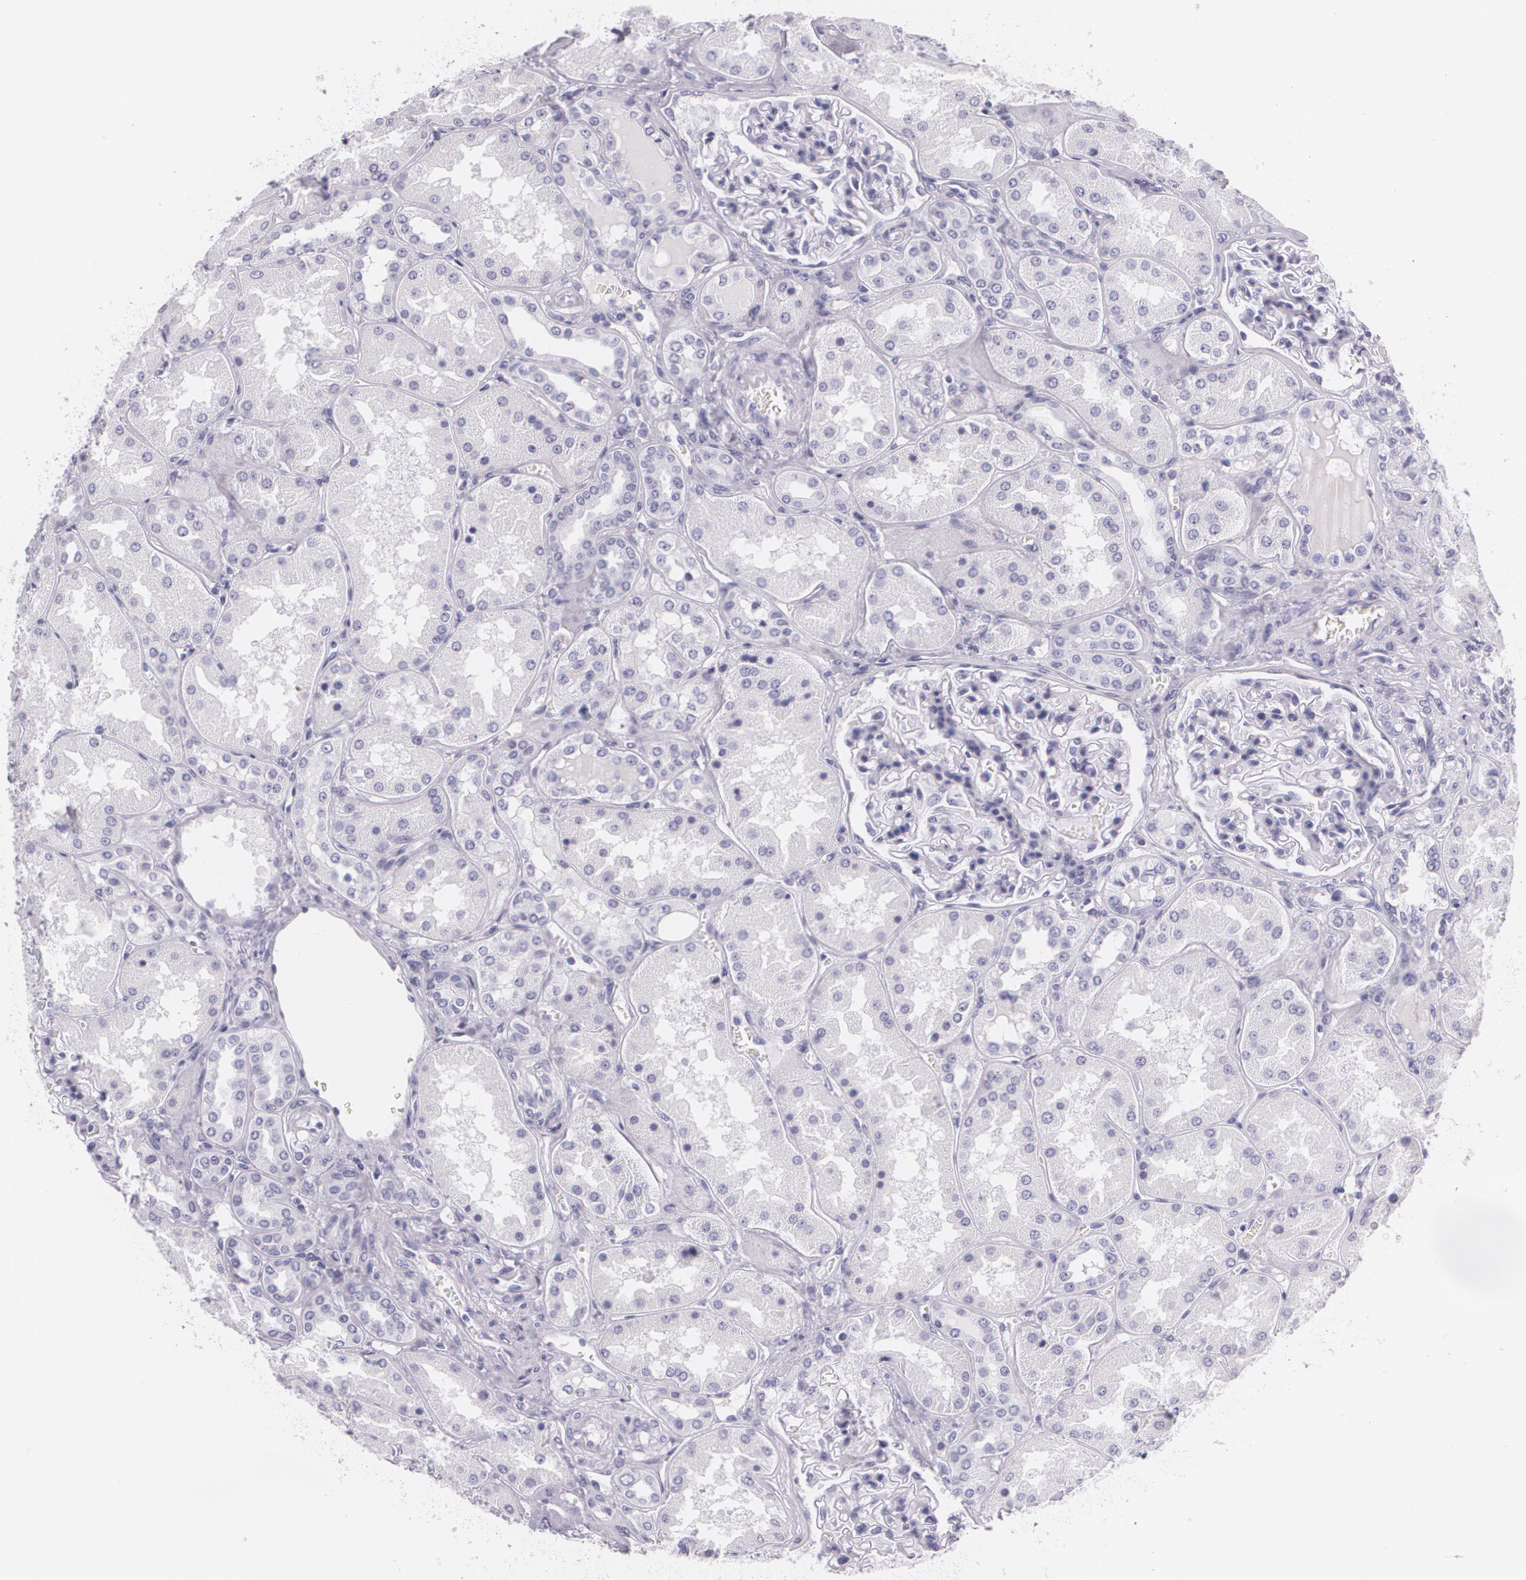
{"staining": {"intensity": "negative", "quantity": "none", "location": "none"}, "tissue": "kidney", "cell_type": "Cells in glomeruli", "image_type": "normal", "snomed": [{"axis": "morphology", "description": "Normal tissue, NOS"}, {"axis": "topography", "description": "Kidney"}], "caption": "The micrograph demonstrates no staining of cells in glomeruli in benign kidney.", "gene": "DLG4", "patient": {"sex": "female", "age": 56}}